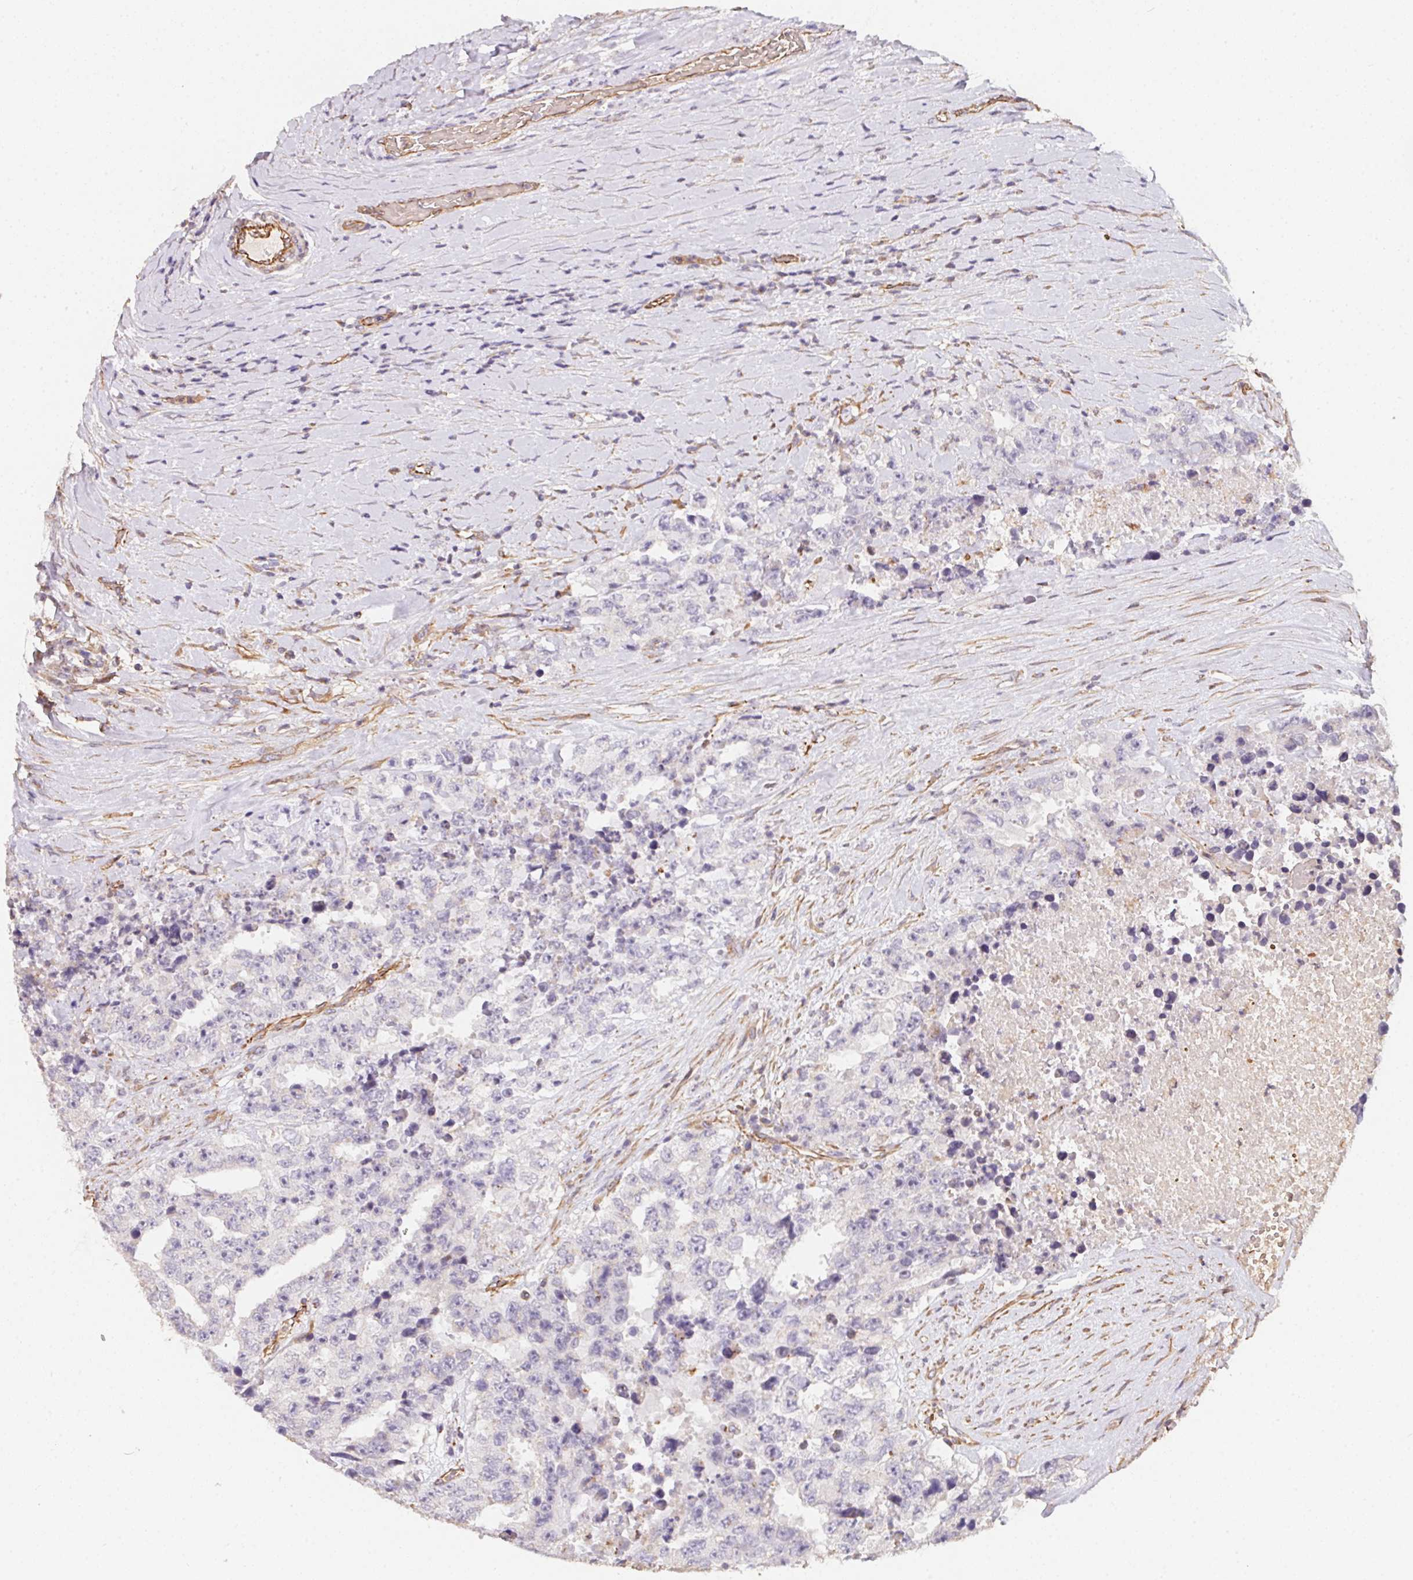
{"staining": {"intensity": "negative", "quantity": "none", "location": "none"}, "tissue": "testis cancer", "cell_type": "Tumor cells", "image_type": "cancer", "snomed": [{"axis": "morphology", "description": "Carcinoma, Embryonal, NOS"}, {"axis": "topography", "description": "Testis"}], "caption": "The histopathology image displays no staining of tumor cells in testis cancer. (DAB IHC with hematoxylin counter stain).", "gene": "TBKBP1", "patient": {"sex": "male", "age": 24}}